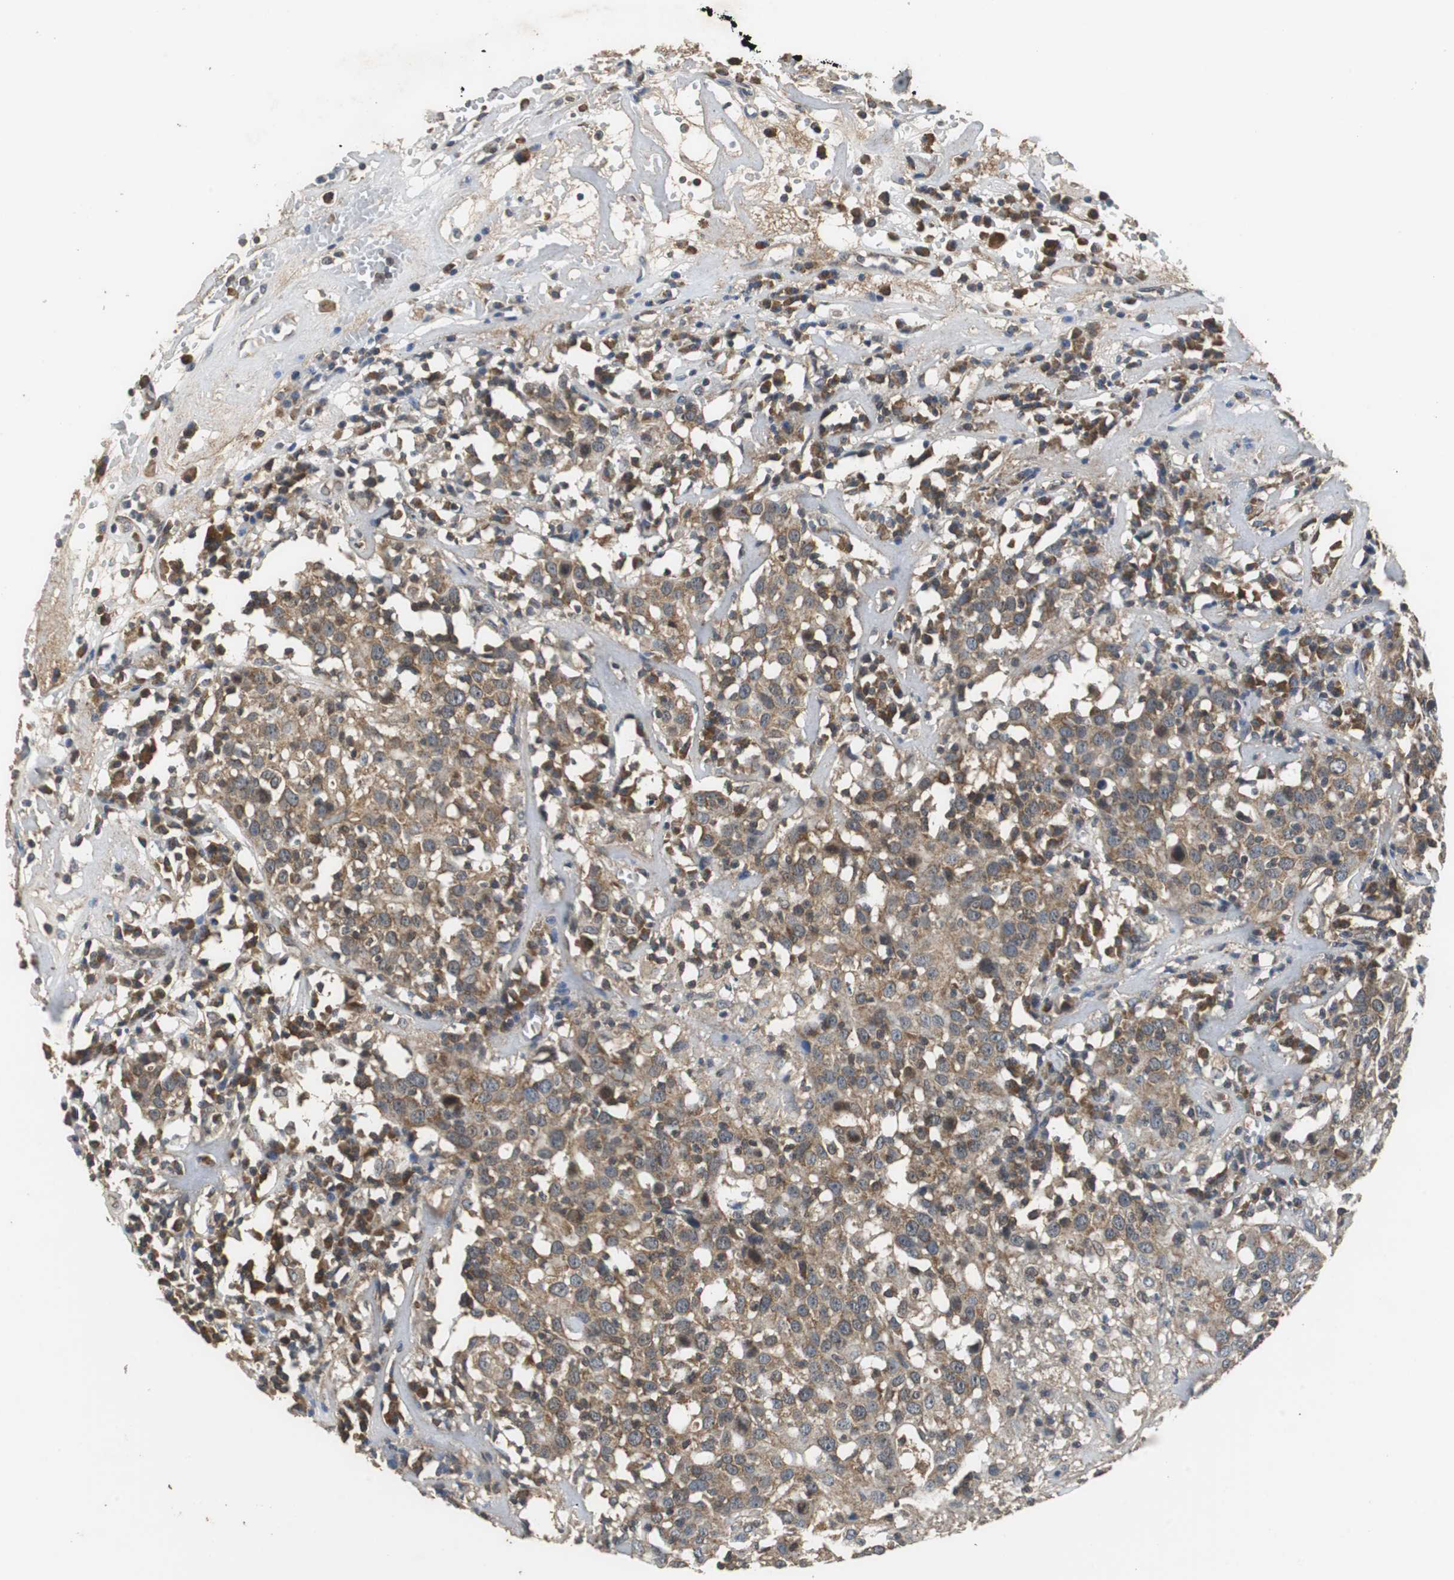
{"staining": {"intensity": "moderate", "quantity": ">75%", "location": "cytoplasmic/membranous"}, "tissue": "head and neck cancer", "cell_type": "Tumor cells", "image_type": "cancer", "snomed": [{"axis": "morphology", "description": "Adenocarcinoma, NOS"}, {"axis": "topography", "description": "Salivary gland"}, {"axis": "topography", "description": "Head-Neck"}], "caption": "Head and neck adenocarcinoma was stained to show a protein in brown. There is medium levels of moderate cytoplasmic/membranous expression in about >75% of tumor cells. Immunohistochemistry (ihc) stains the protein of interest in brown and the nuclei are stained blue.", "gene": "VBP1", "patient": {"sex": "female", "age": 65}}